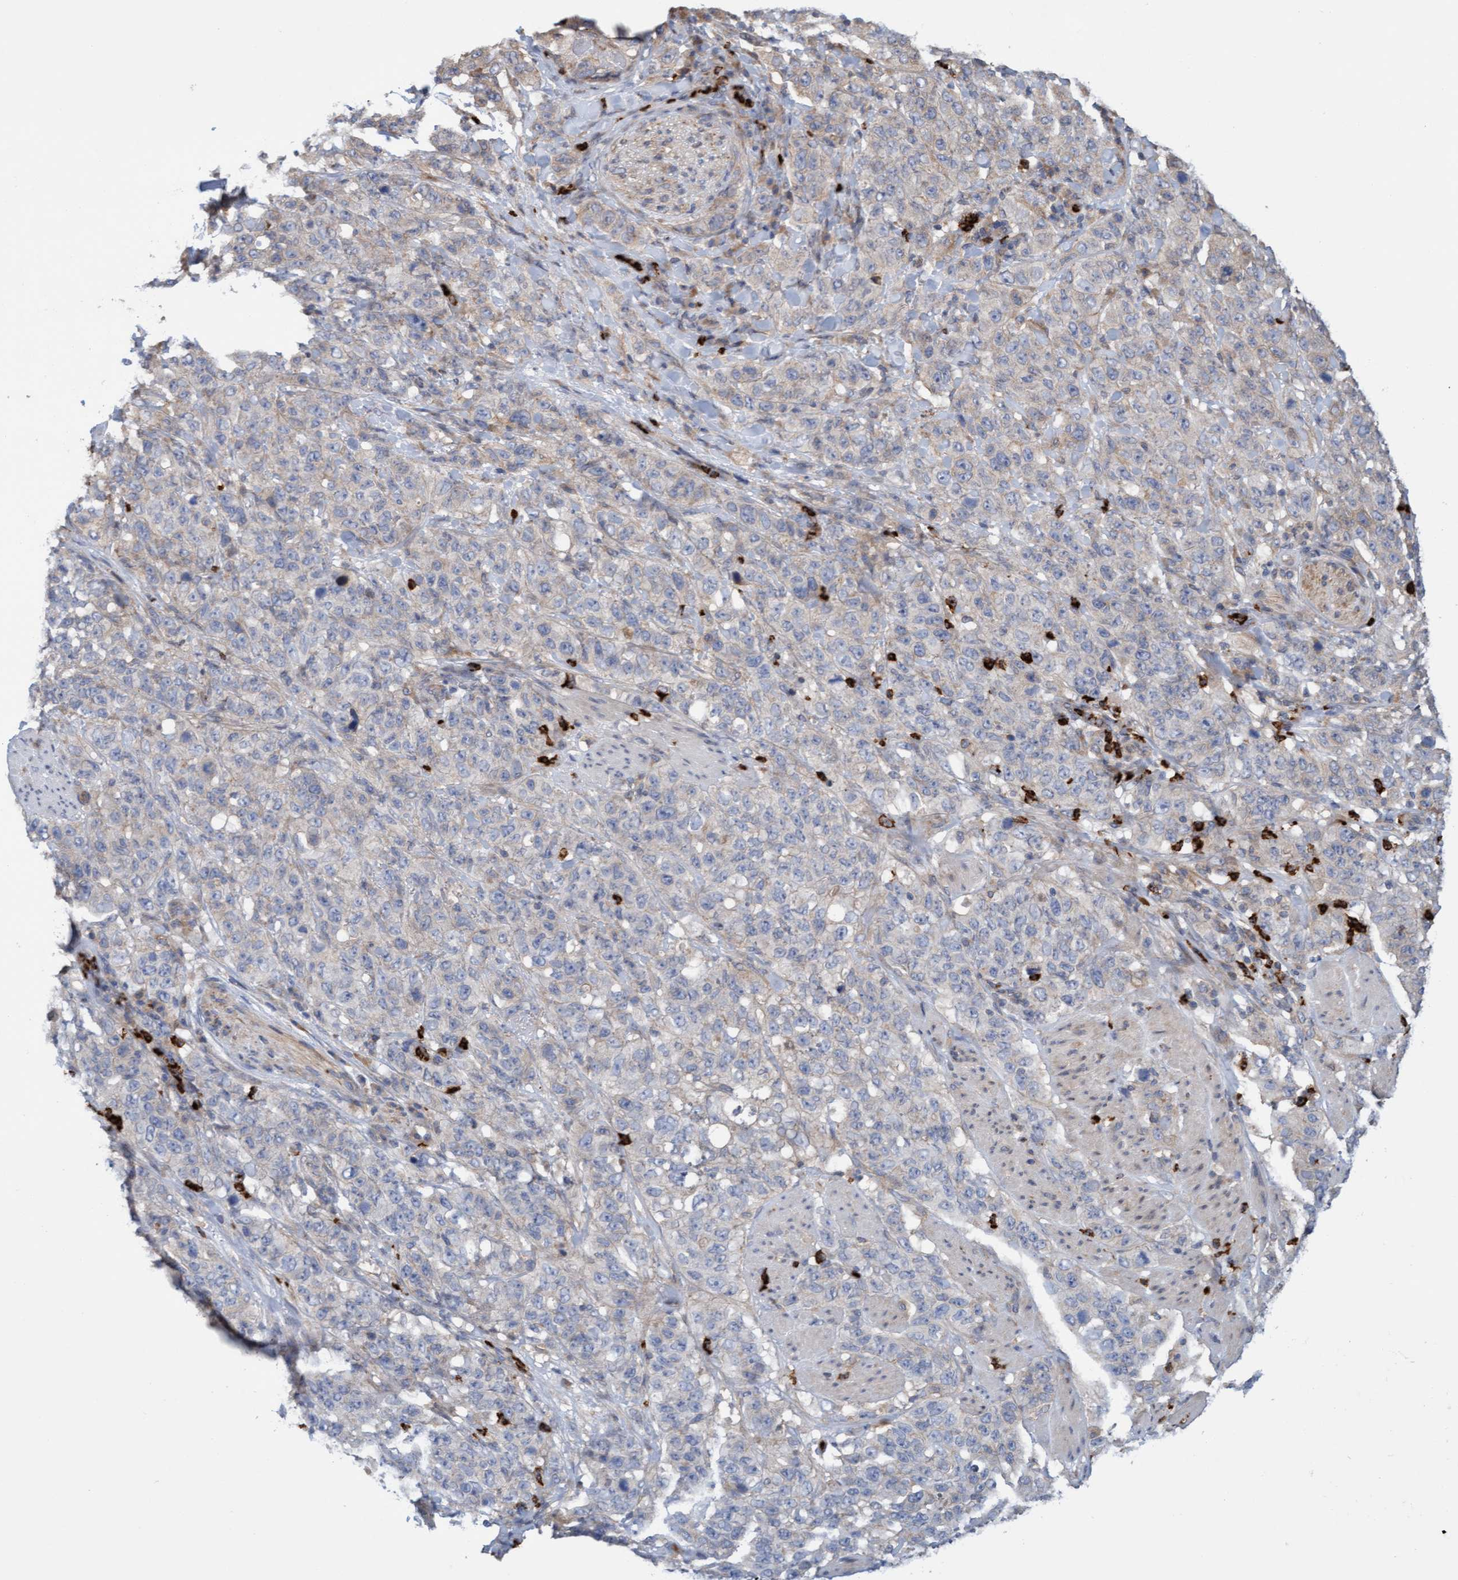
{"staining": {"intensity": "weak", "quantity": "<25%", "location": "cytoplasmic/membranous"}, "tissue": "stomach cancer", "cell_type": "Tumor cells", "image_type": "cancer", "snomed": [{"axis": "morphology", "description": "Adenocarcinoma, NOS"}, {"axis": "topography", "description": "Stomach"}], "caption": "Tumor cells show no significant protein staining in stomach cancer. (DAB IHC visualized using brightfield microscopy, high magnification).", "gene": "MMP8", "patient": {"sex": "male", "age": 48}}